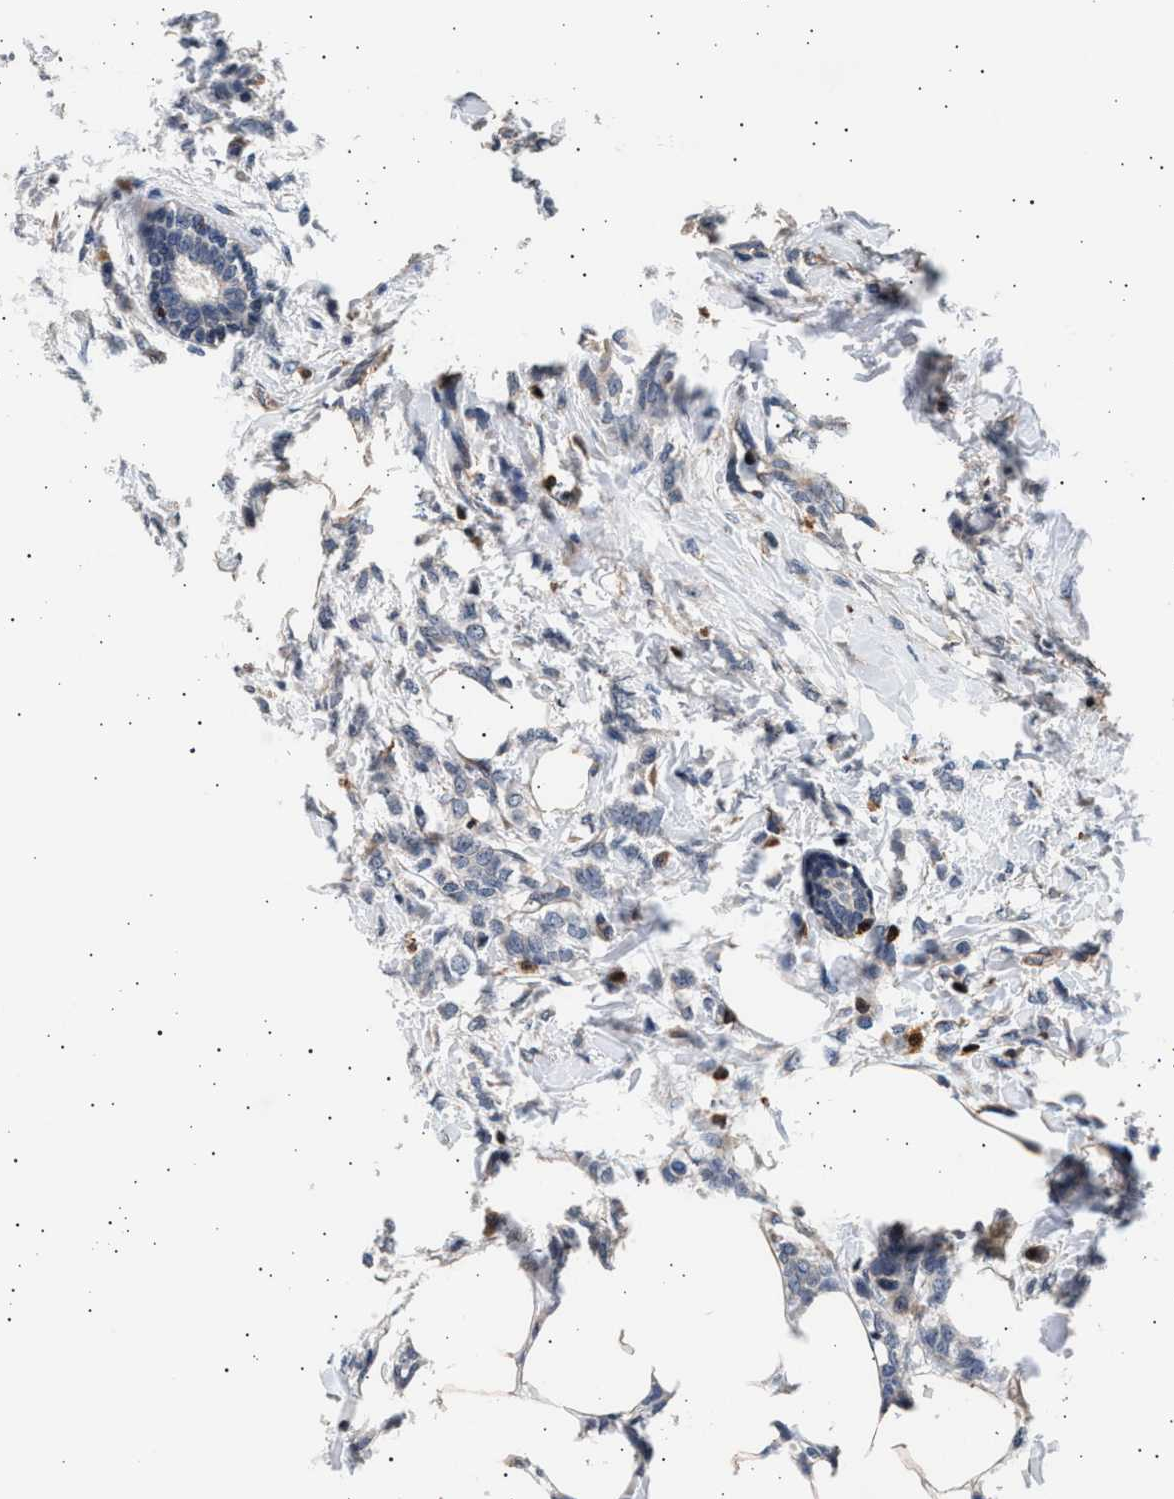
{"staining": {"intensity": "negative", "quantity": "none", "location": "none"}, "tissue": "breast cancer", "cell_type": "Tumor cells", "image_type": "cancer", "snomed": [{"axis": "morphology", "description": "Lobular carcinoma, in situ"}, {"axis": "morphology", "description": "Lobular carcinoma"}, {"axis": "topography", "description": "Breast"}], "caption": "A histopathology image of human breast lobular carcinoma in situ is negative for staining in tumor cells.", "gene": "GRAP2", "patient": {"sex": "female", "age": 41}}